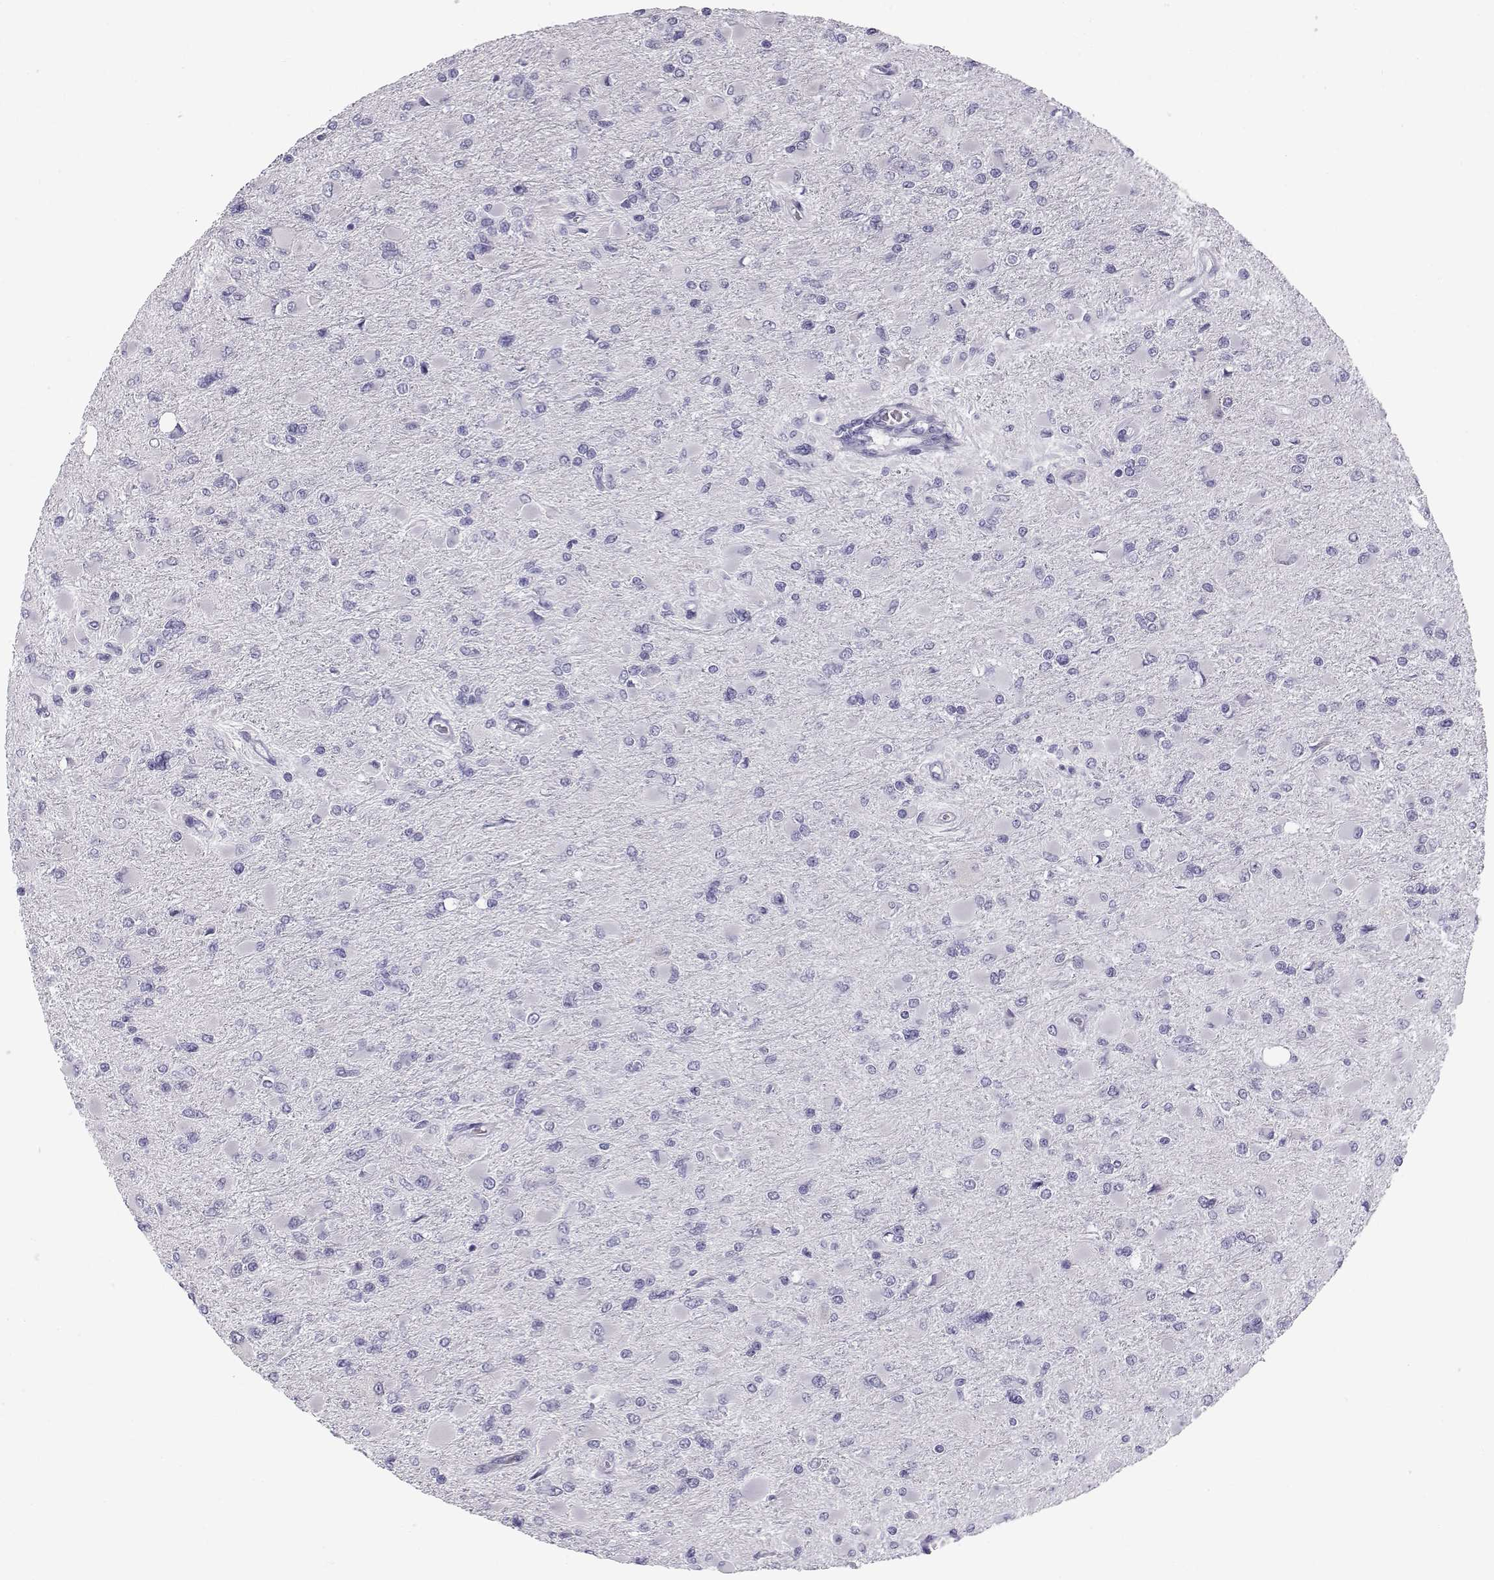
{"staining": {"intensity": "negative", "quantity": "none", "location": "none"}, "tissue": "glioma", "cell_type": "Tumor cells", "image_type": "cancer", "snomed": [{"axis": "morphology", "description": "Glioma, malignant, High grade"}, {"axis": "topography", "description": "Cerebral cortex"}], "caption": "Immunohistochemistry micrograph of neoplastic tissue: high-grade glioma (malignant) stained with DAB demonstrates no significant protein staining in tumor cells.", "gene": "RNASE12", "patient": {"sex": "female", "age": 36}}